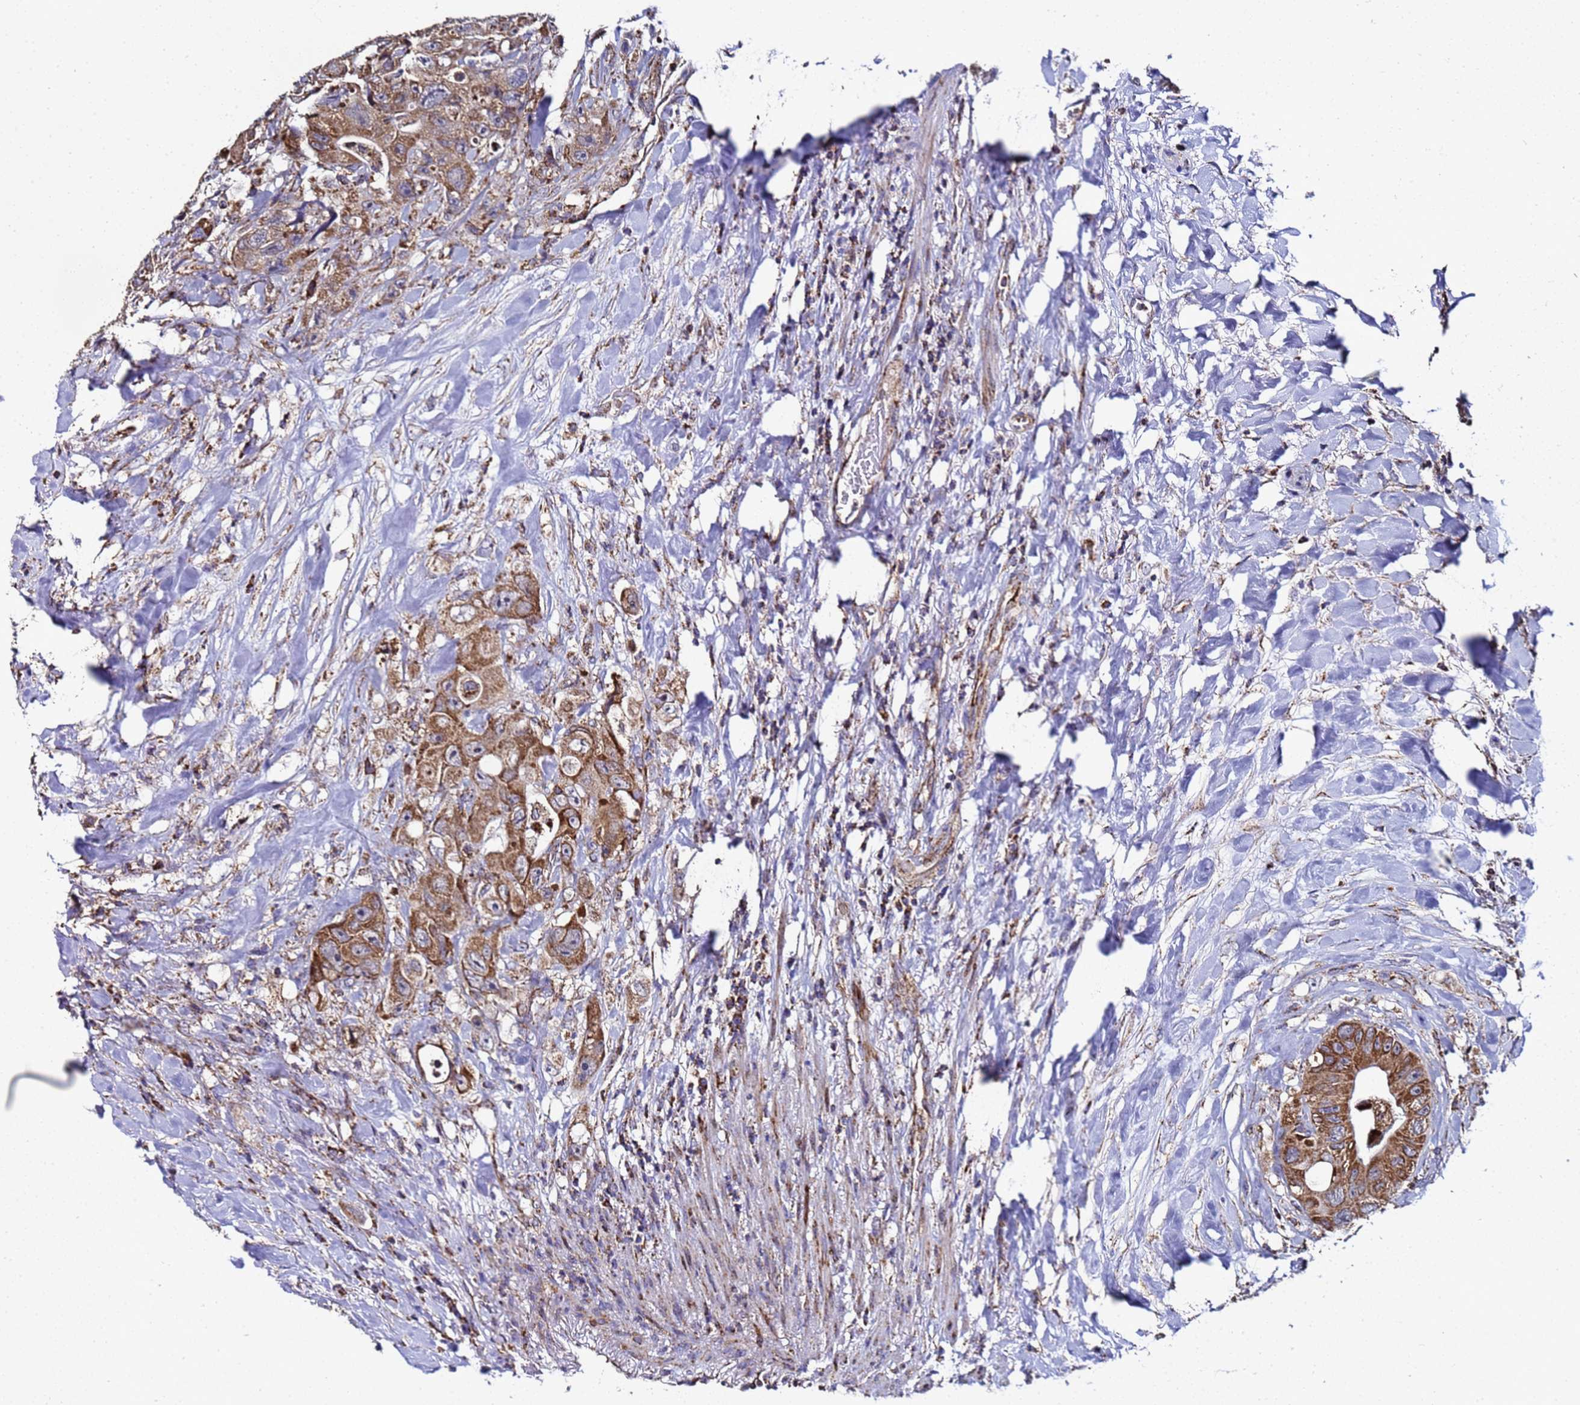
{"staining": {"intensity": "strong", "quantity": ">75%", "location": "cytoplasmic/membranous"}, "tissue": "colorectal cancer", "cell_type": "Tumor cells", "image_type": "cancer", "snomed": [{"axis": "morphology", "description": "Adenocarcinoma, NOS"}, {"axis": "topography", "description": "Colon"}], "caption": "High-magnification brightfield microscopy of adenocarcinoma (colorectal) stained with DAB (brown) and counterstained with hematoxylin (blue). tumor cells exhibit strong cytoplasmic/membranous positivity is appreciated in about>75% of cells.", "gene": "MRPS12", "patient": {"sex": "female", "age": 46}}